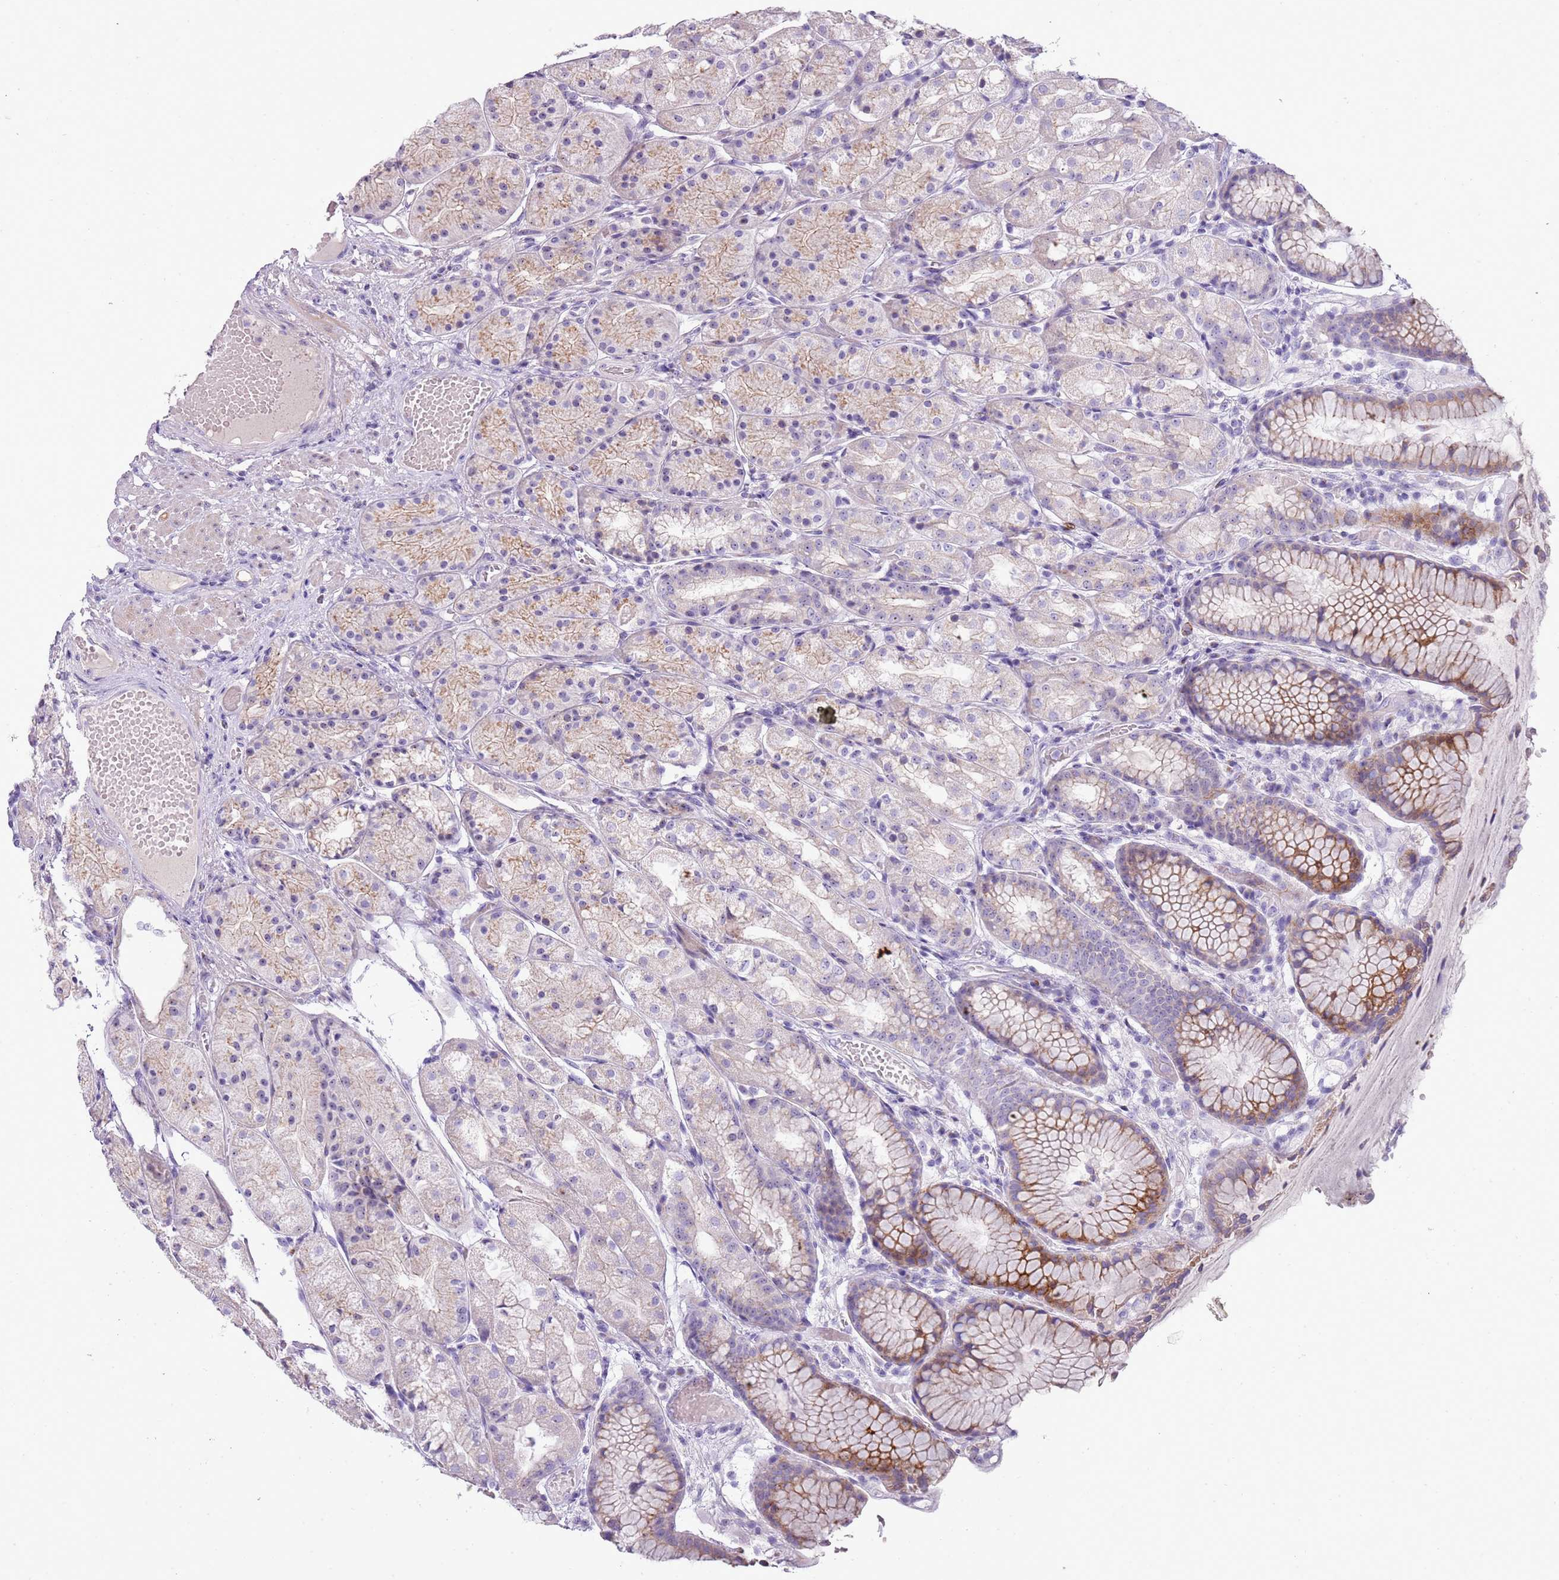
{"staining": {"intensity": "moderate", "quantity": "25%-75%", "location": "cytoplasmic/membranous"}, "tissue": "stomach", "cell_type": "Glandular cells", "image_type": "normal", "snomed": [{"axis": "morphology", "description": "Normal tissue, NOS"}, {"axis": "topography", "description": "Stomach, upper"}], "caption": "High-power microscopy captured an IHC histopathology image of normal stomach, revealing moderate cytoplasmic/membranous positivity in approximately 25%-75% of glandular cells.", "gene": "NBPF4", "patient": {"sex": "male", "age": 72}}